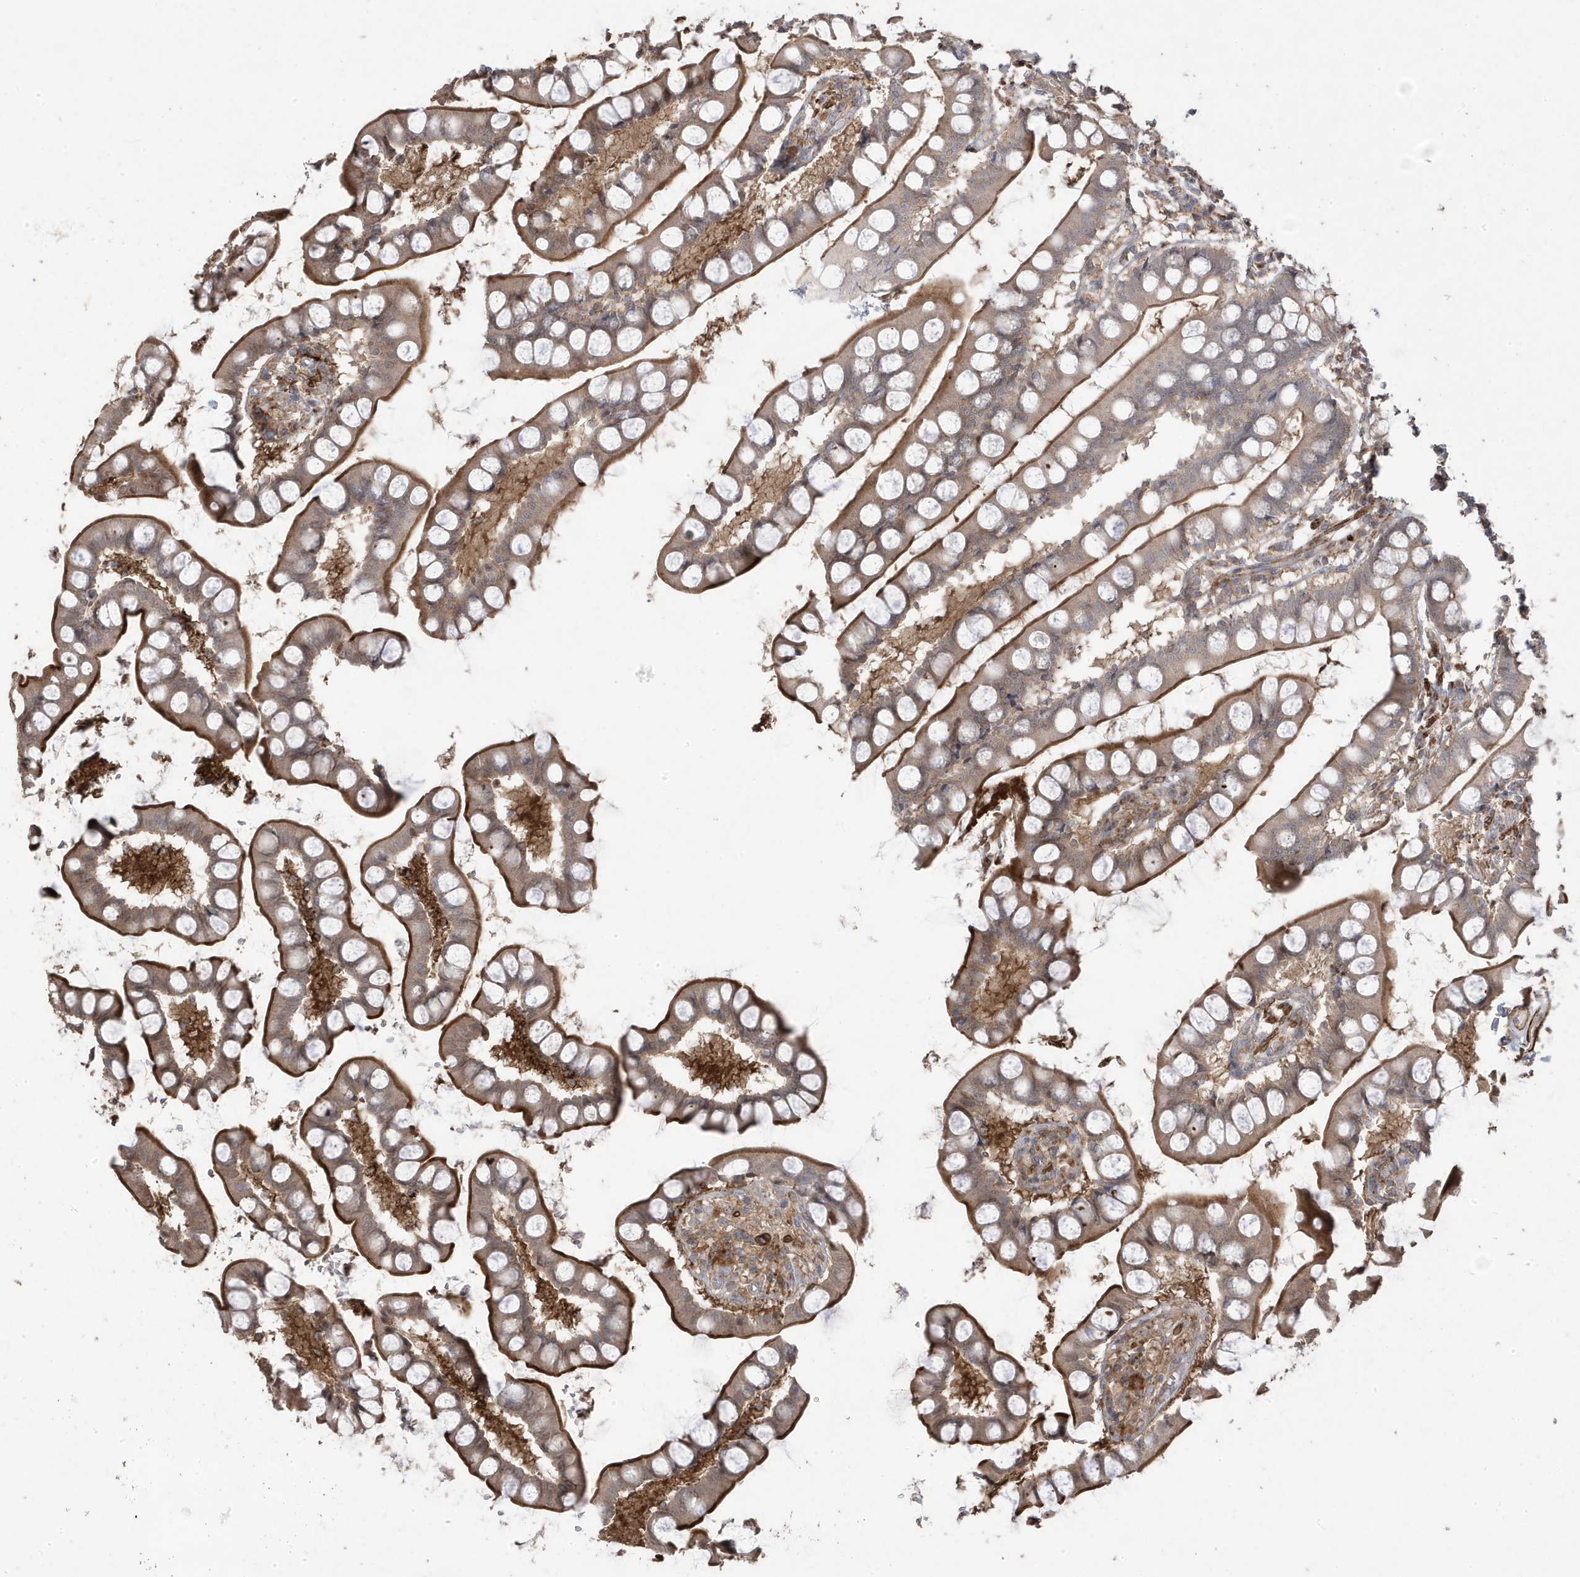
{"staining": {"intensity": "moderate", "quantity": ">75%", "location": "cytoplasmic/membranous"}, "tissue": "small intestine", "cell_type": "Glandular cells", "image_type": "normal", "snomed": [{"axis": "morphology", "description": "Normal tissue, NOS"}, {"axis": "topography", "description": "Small intestine"}], "caption": "Small intestine stained for a protein shows moderate cytoplasmic/membranous positivity in glandular cells. Using DAB (brown) and hematoxylin (blue) stains, captured at high magnification using brightfield microscopy.", "gene": "CETN3", "patient": {"sex": "male", "age": 52}}